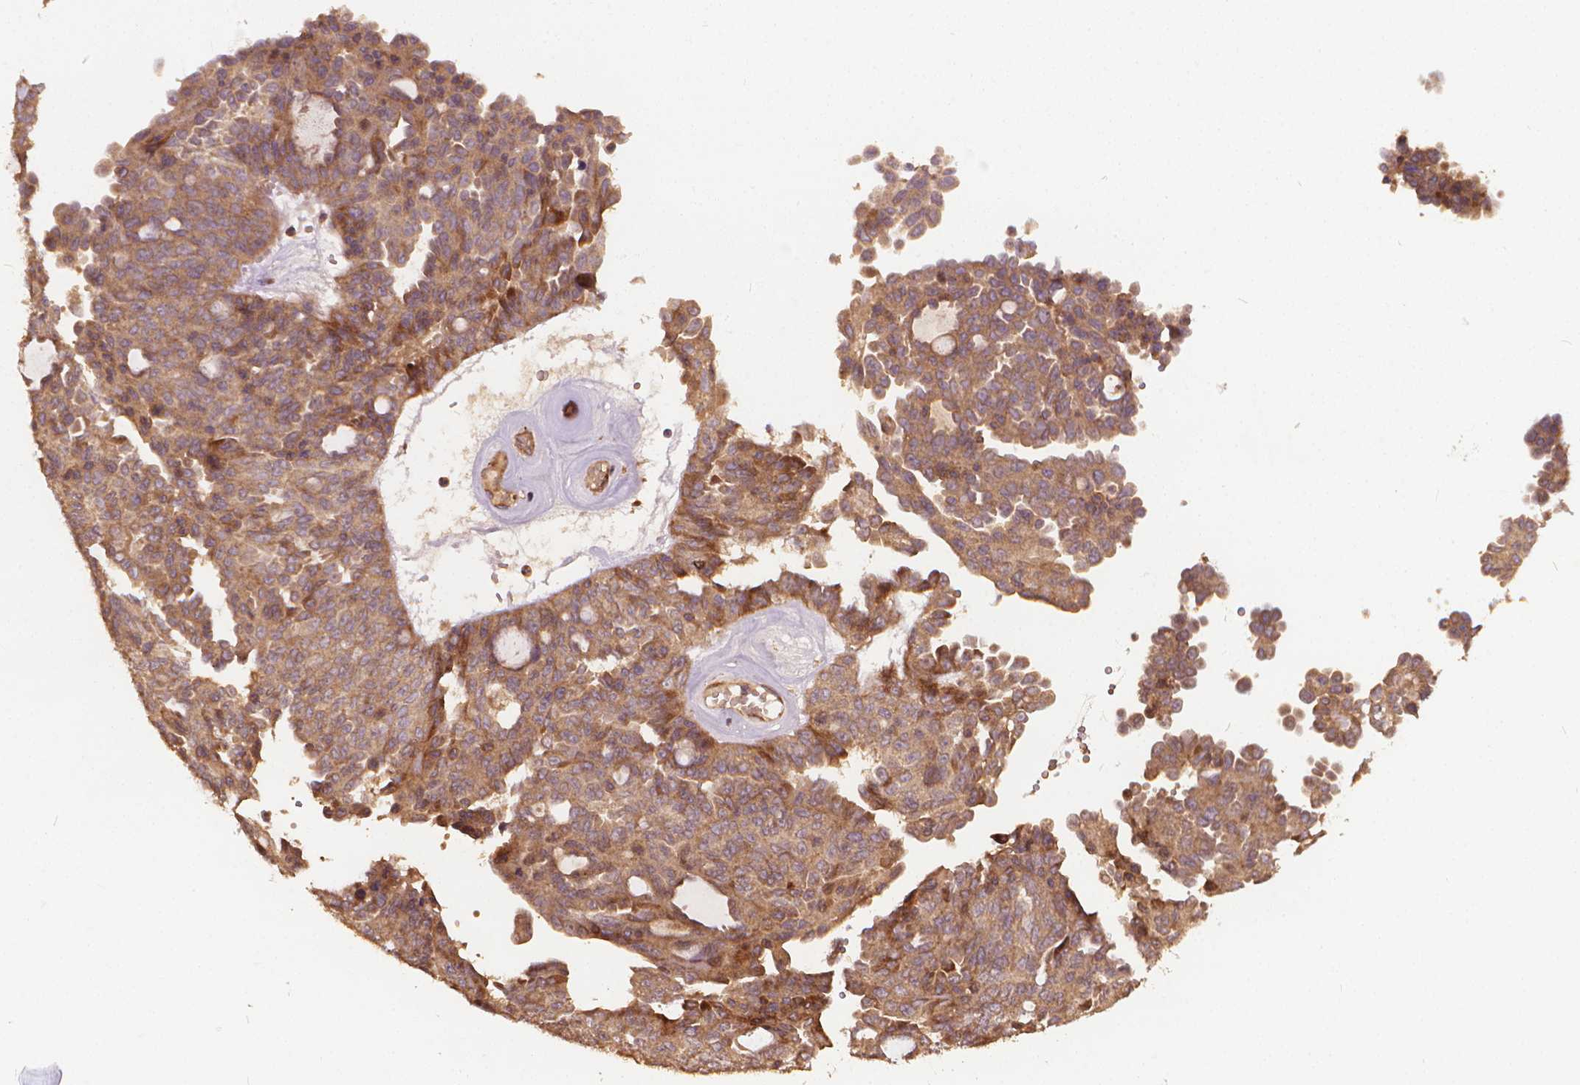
{"staining": {"intensity": "moderate", "quantity": ">75%", "location": "cytoplasmic/membranous"}, "tissue": "ovarian cancer", "cell_type": "Tumor cells", "image_type": "cancer", "snomed": [{"axis": "morphology", "description": "Cystadenocarcinoma, serous, NOS"}, {"axis": "topography", "description": "Ovary"}], "caption": "Serous cystadenocarcinoma (ovarian) was stained to show a protein in brown. There is medium levels of moderate cytoplasmic/membranous staining in about >75% of tumor cells. Immunohistochemistry stains the protein in brown and the nuclei are stained blue.", "gene": "UBXN2A", "patient": {"sex": "female", "age": 71}}